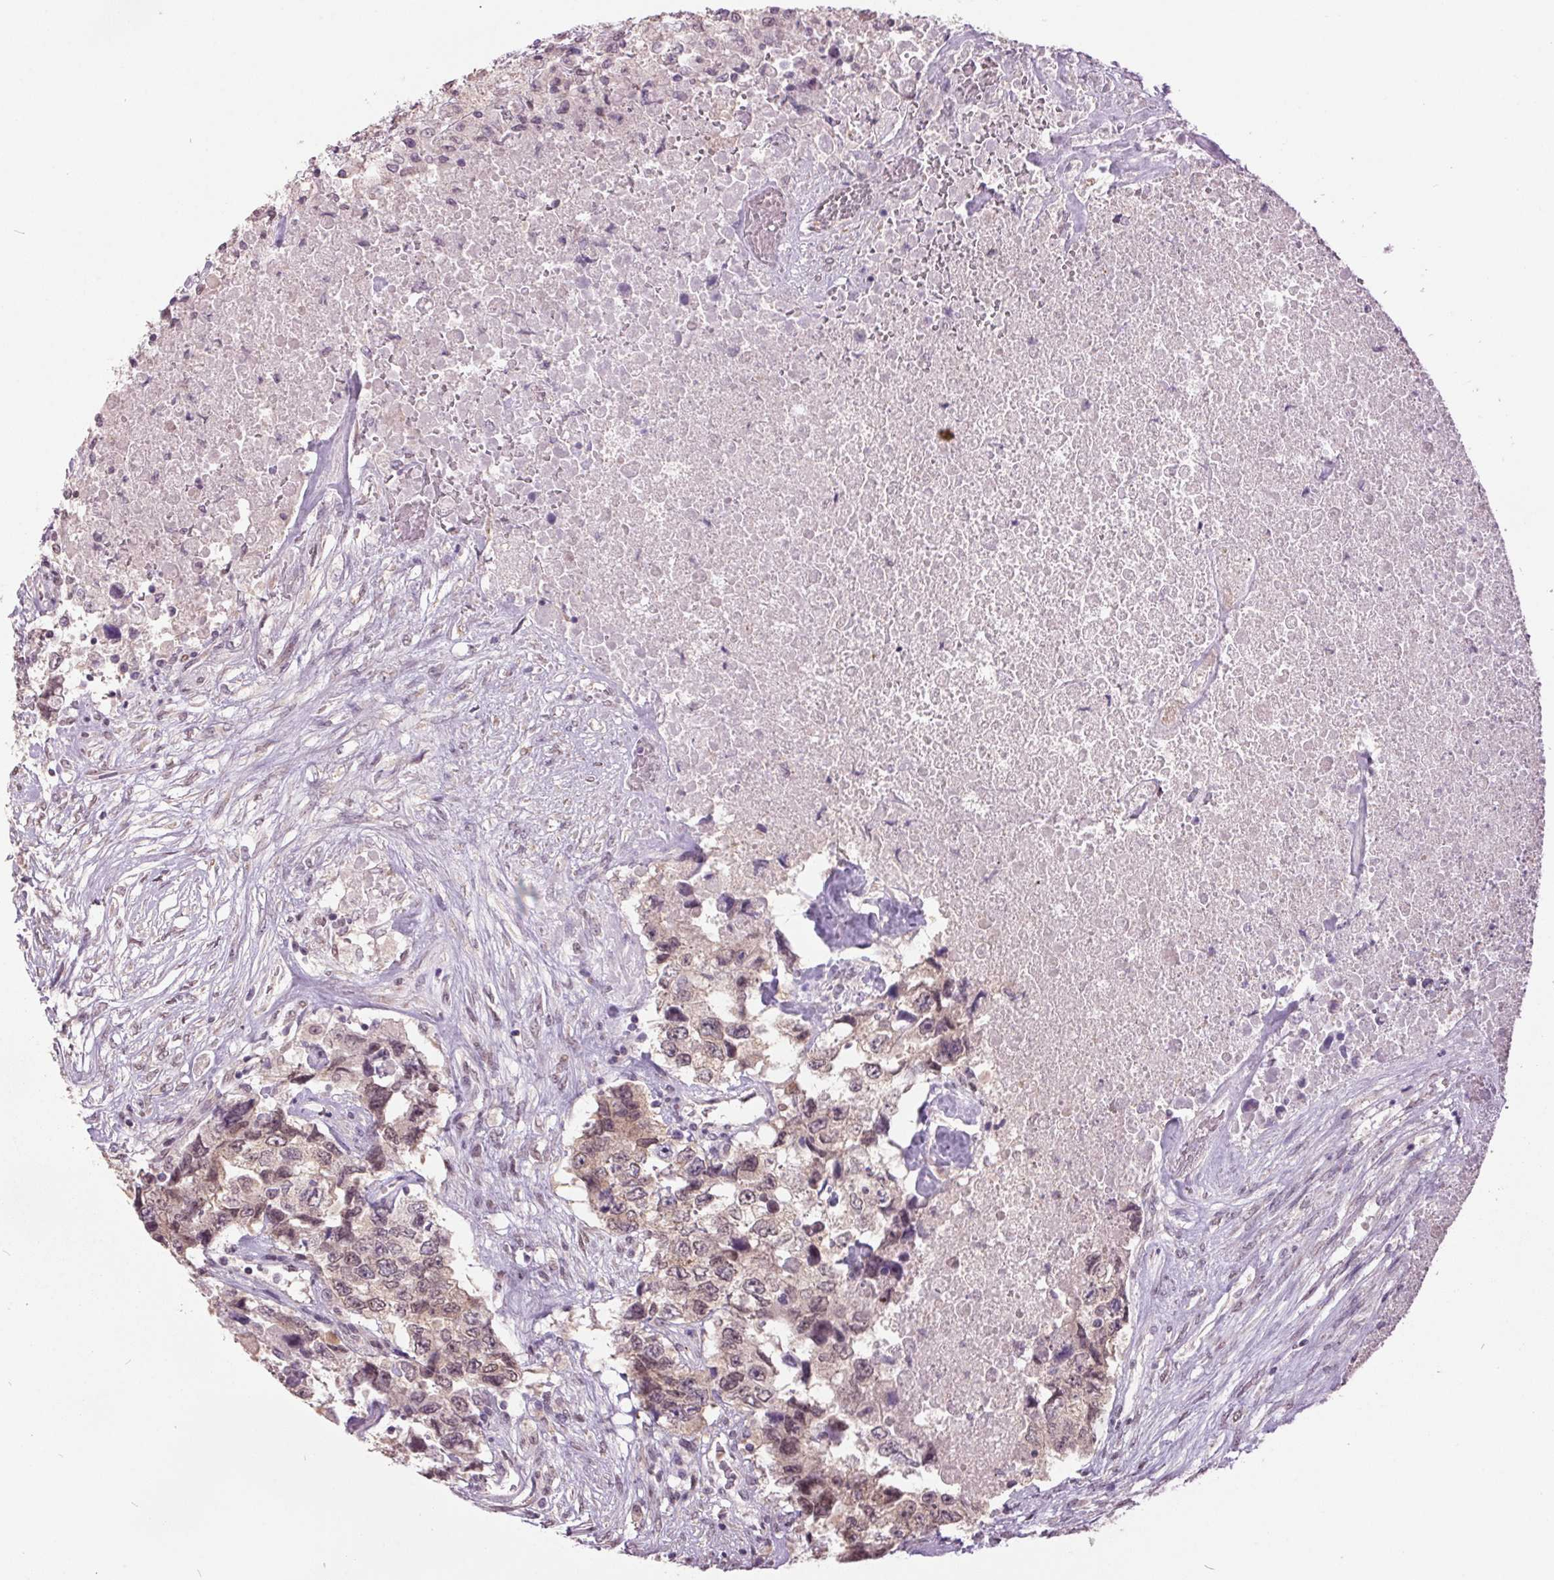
{"staining": {"intensity": "weak", "quantity": ">75%", "location": "cytoplasmic/membranous,nuclear"}, "tissue": "testis cancer", "cell_type": "Tumor cells", "image_type": "cancer", "snomed": [{"axis": "morphology", "description": "Carcinoma, Embryonal, NOS"}, {"axis": "topography", "description": "Testis"}], "caption": "Brown immunohistochemical staining in human testis cancer demonstrates weak cytoplasmic/membranous and nuclear staining in approximately >75% of tumor cells. Ihc stains the protein of interest in brown and the nuclei are stained blue.", "gene": "C2orf16", "patient": {"sex": "male", "age": 24}}